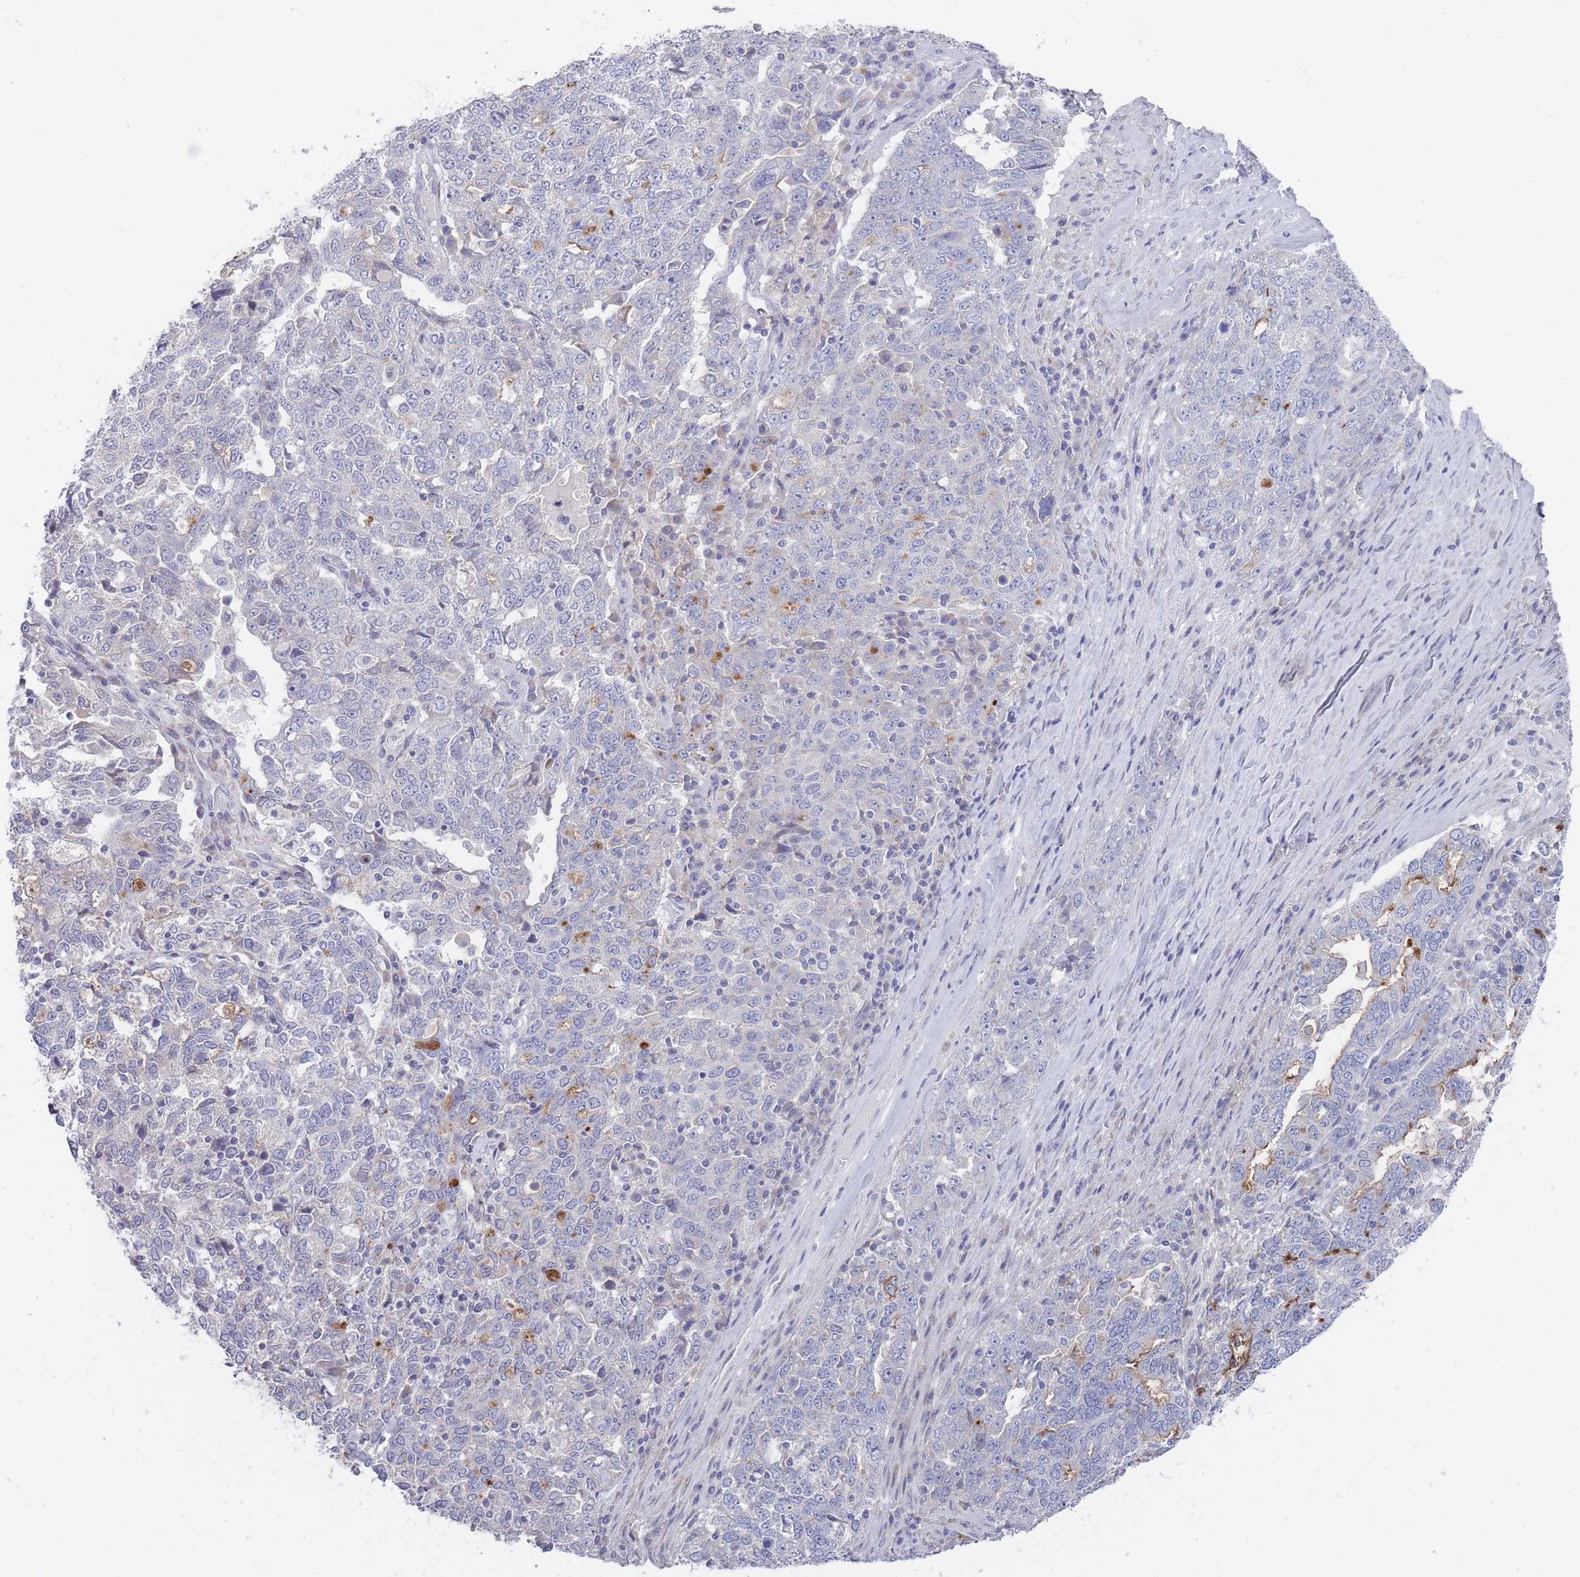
{"staining": {"intensity": "moderate", "quantity": "<25%", "location": "cytoplasmic/membranous"}, "tissue": "ovarian cancer", "cell_type": "Tumor cells", "image_type": "cancer", "snomed": [{"axis": "morphology", "description": "Carcinoma, endometroid"}, {"axis": "topography", "description": "Ovary"}], "caption": "Ovarian endometroid carcinoma stained with a protein marker displays moderate staining in tumor cells.", "gene": "PIGU", "patient": {"sex": "female", "age": 62}}